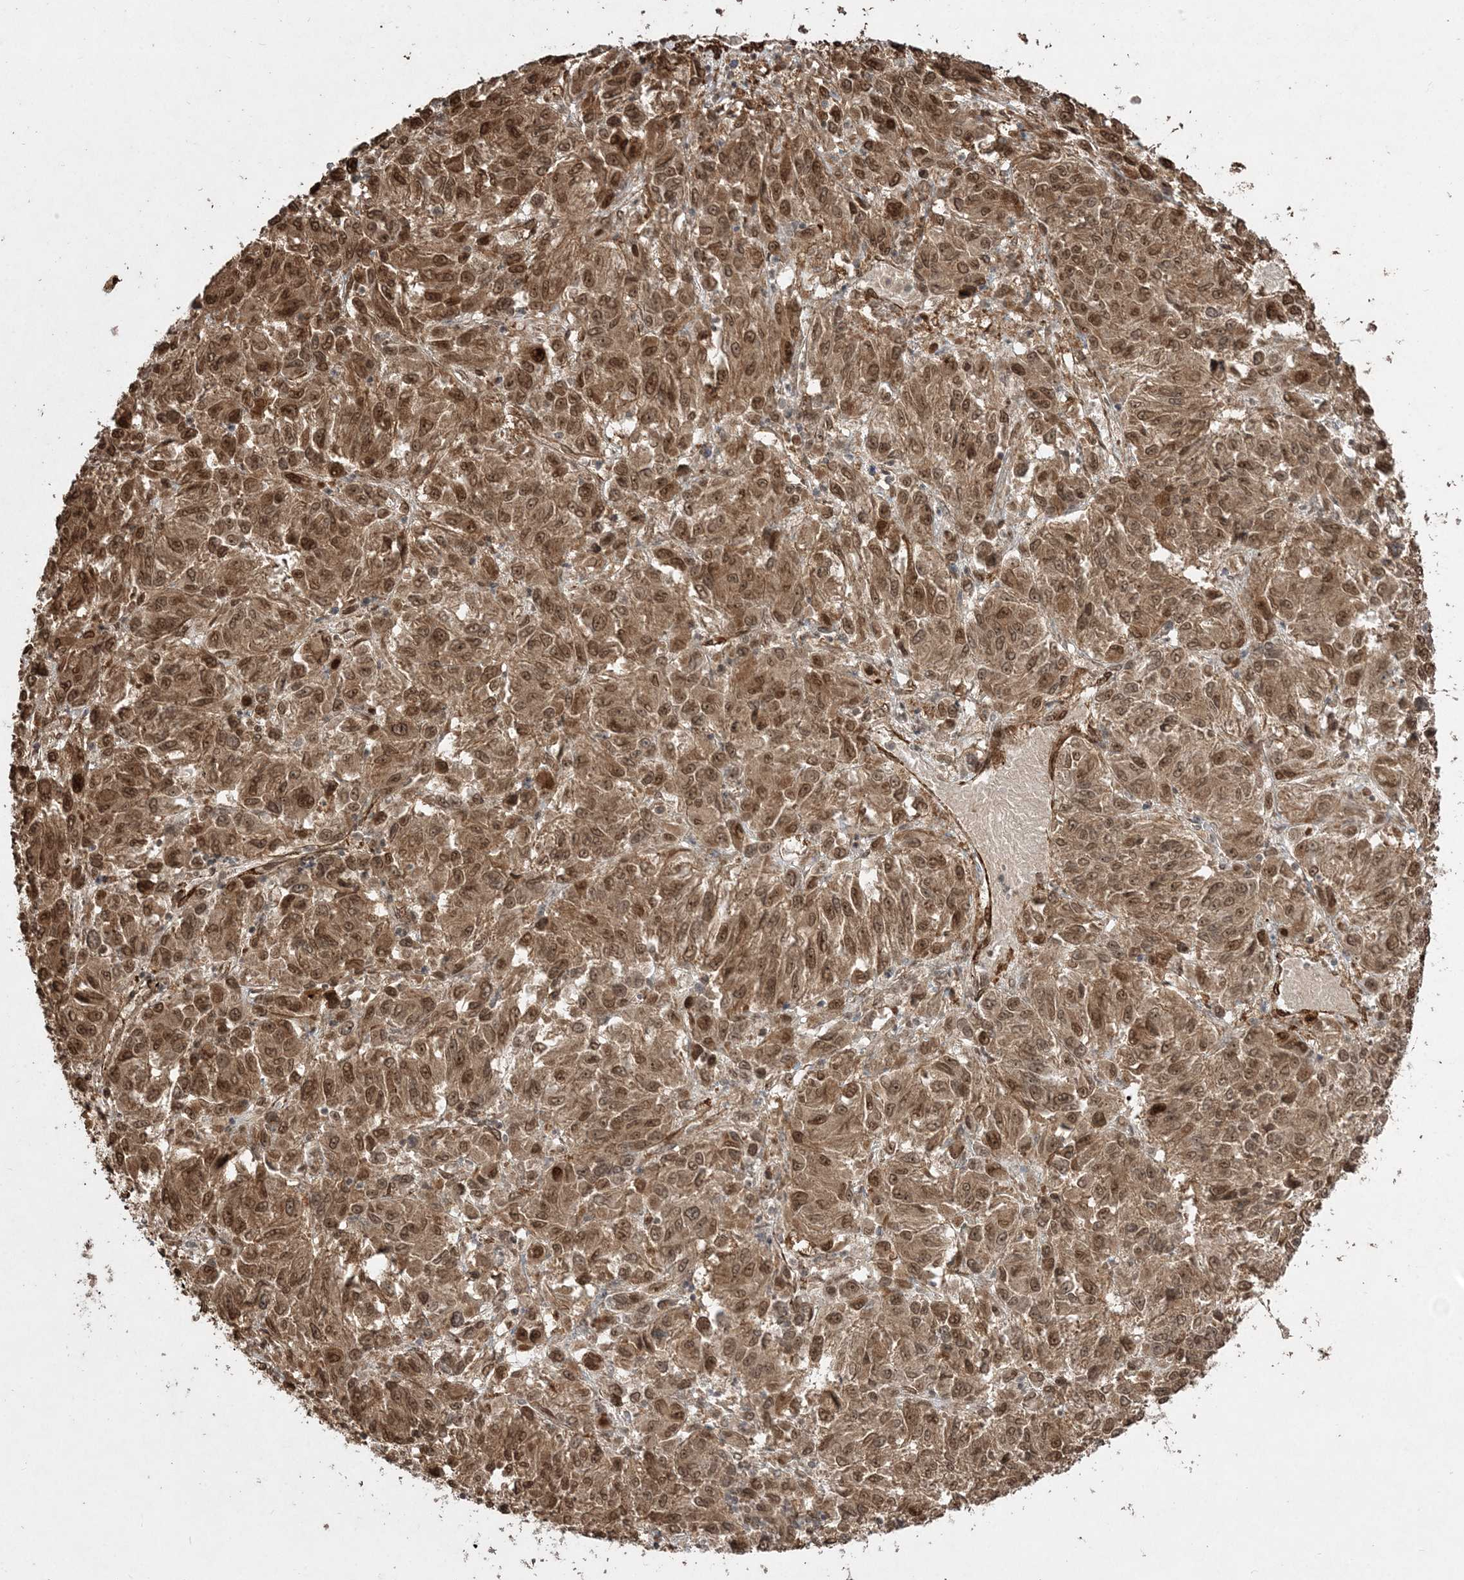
{"staining": {"intensity": "moderate", "quantity": ">75%", "location": "cytoplasmic/membranous,nuclear"}, "tissue": "melanoma", "cell_type": "Tumor cells", "image_type": "cancer", "snomed": [{"axis": "morphology", "description": "Malignant melanoma, Metastatic site"}, {"axis": "topography", "description": "Lung"}], "caption": "Protein staining of melanoma tissue shows moderate cytoplasmic/membranous and nuclear expression in about >75% of tumor cells.", "gene": "ETAA1", "patient": {"sex": "male", "age": 64}}